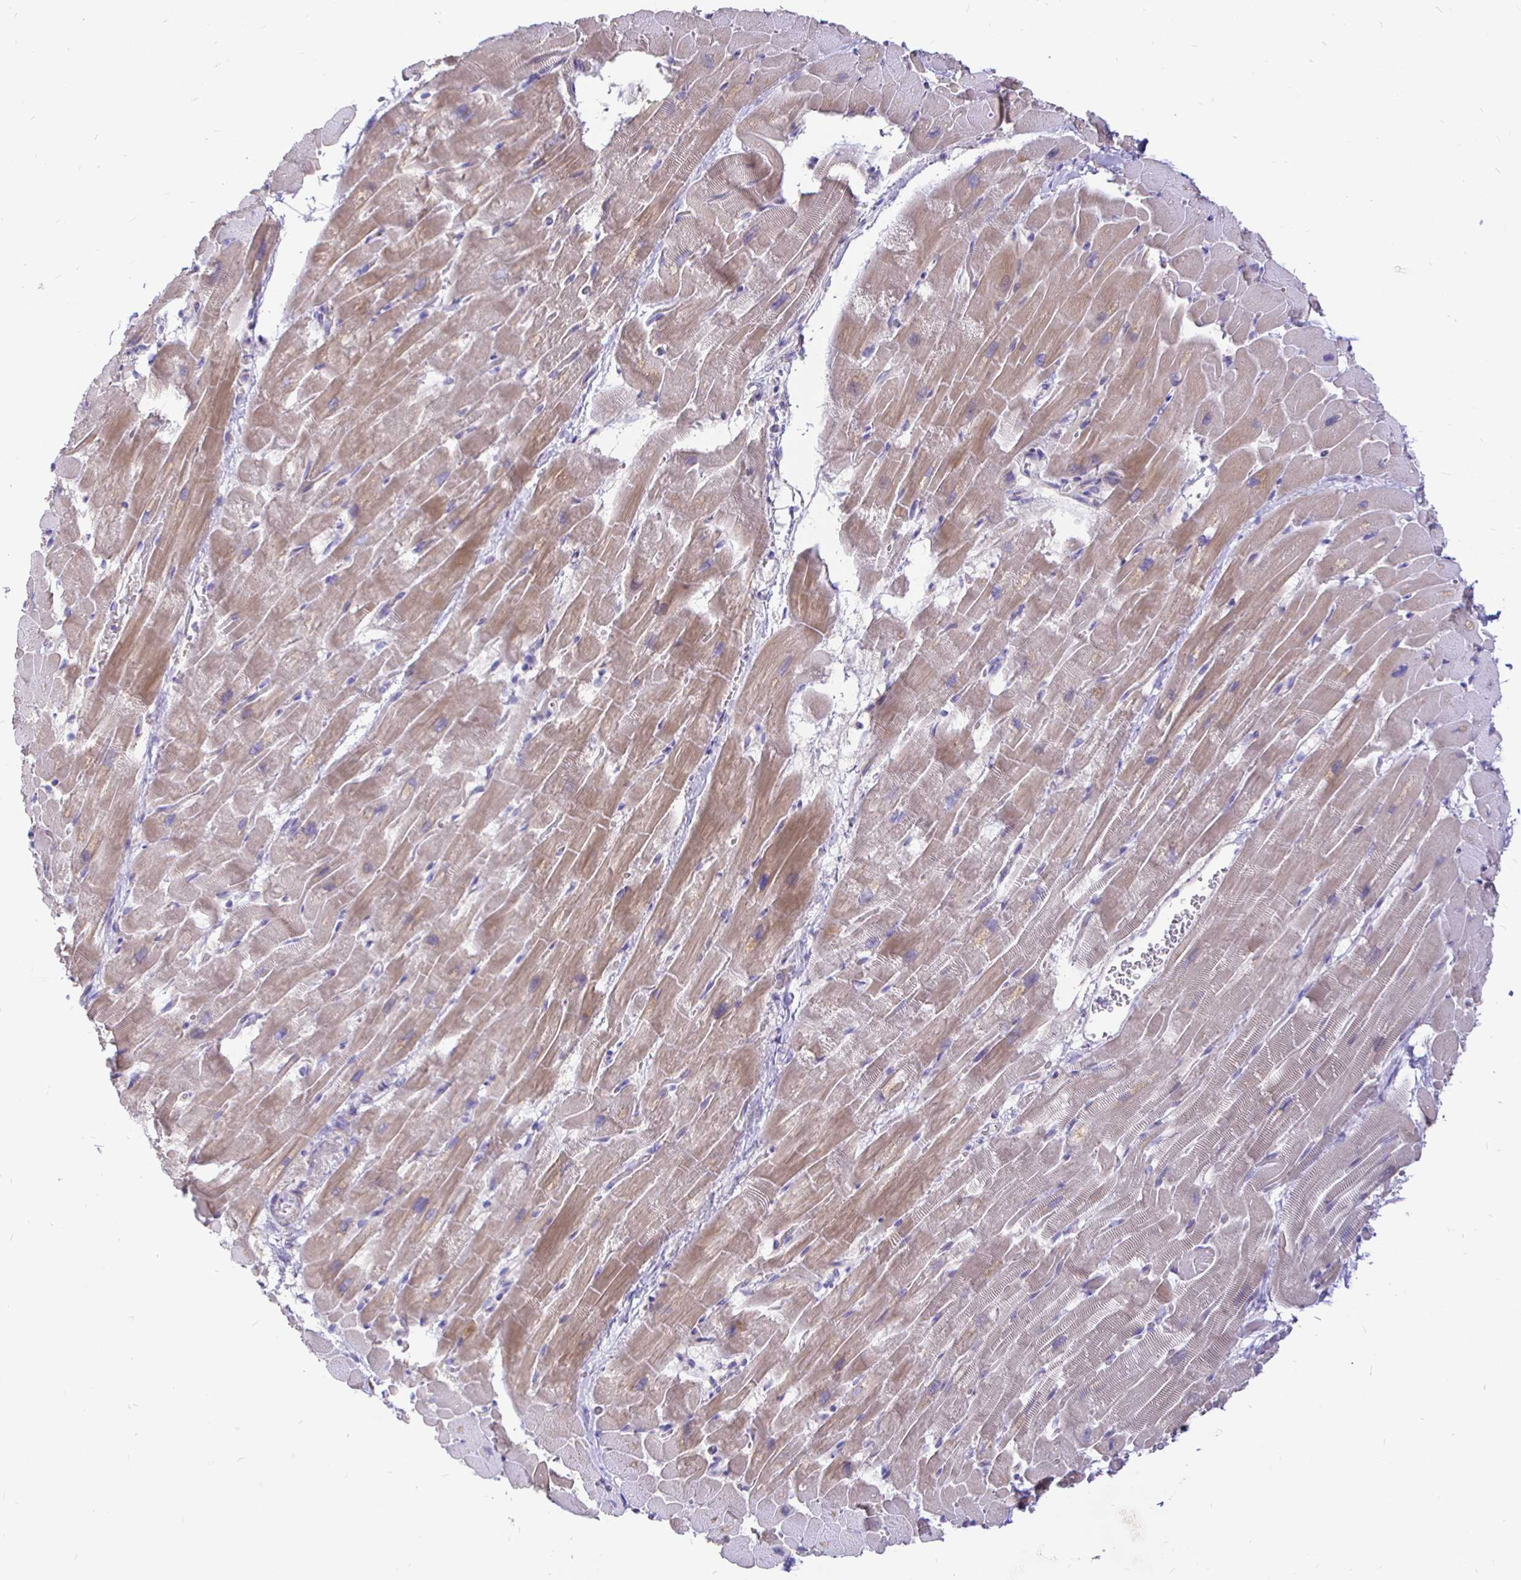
{"staining": {"intensity": "weak", "quantity": "25%-75%", "location": "cytoplasmic/membranous"}, "tissue": "heart muscle", "cell_type": "Cardiomyocytes", "image_type": "normal", "snomed": [{"axis": "morphology", "description": "Normal tissue, NOS"}, {"axis": "topography", "description": "Heart"}], "caption": "Heart muscle stained with a brown dye shows weak cytoplasmic/membranous positive expression in approximately 25%-75% of cardiomyocytes.", "gene": "NECAB1", "patient": {"sex": "male", "age": 37}}